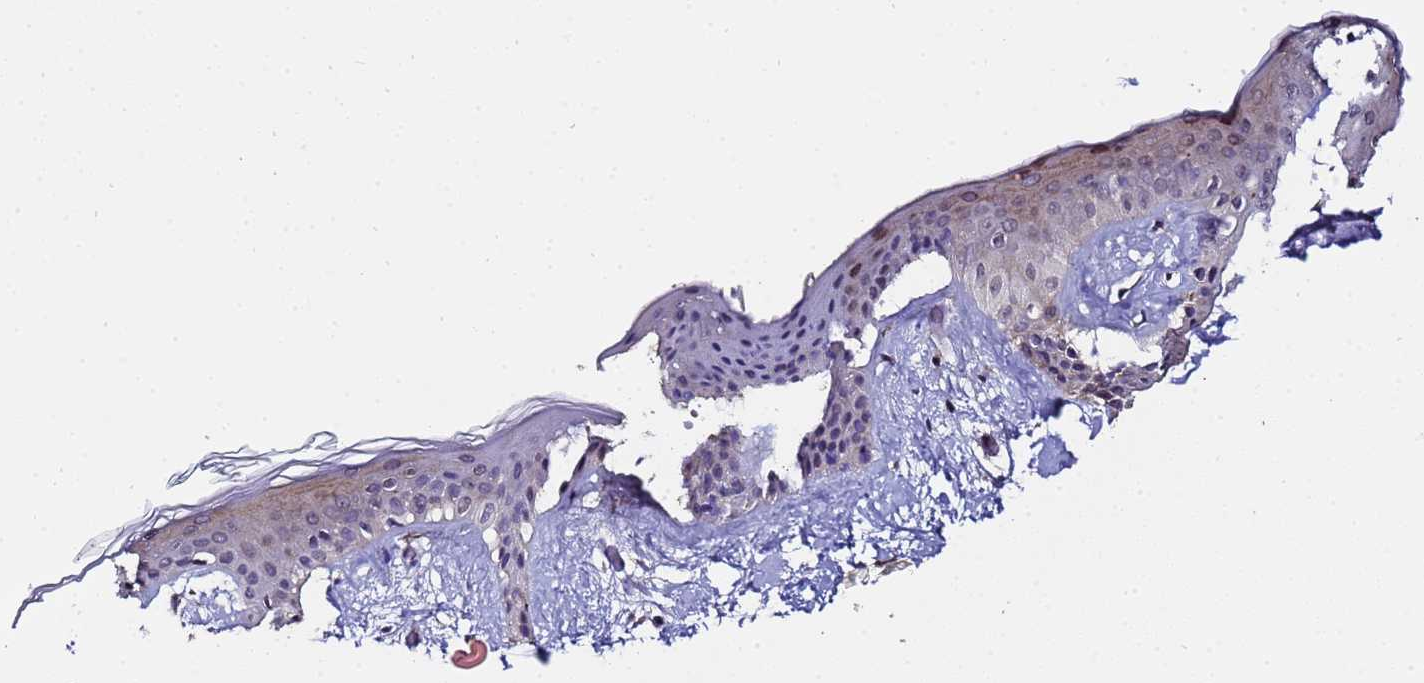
{"staining": {"intensity": "moderate", "quantity": ">75%", "location": "cytoplasmic/membranous"}, "tissue": "skin", "cell_type": "Fibroblasts", "image_type": "normal", "snomed": [{"axis": "morphology", "description": "Normal tissue, NOS"}, {"axis": "topography", "description": "Skin"}], "caption": "Protein analysis of unremarkable skin displays moderate cytoplasmic/membranous staining in about >75% of fibroblasts. The staining is performed using DAB brown chromogen to label protein expression. The nuclei are counter-stained blue using hematoxylin.", "gene": "ANAPC13", "patient": {"sex": "female", "age": 34}}